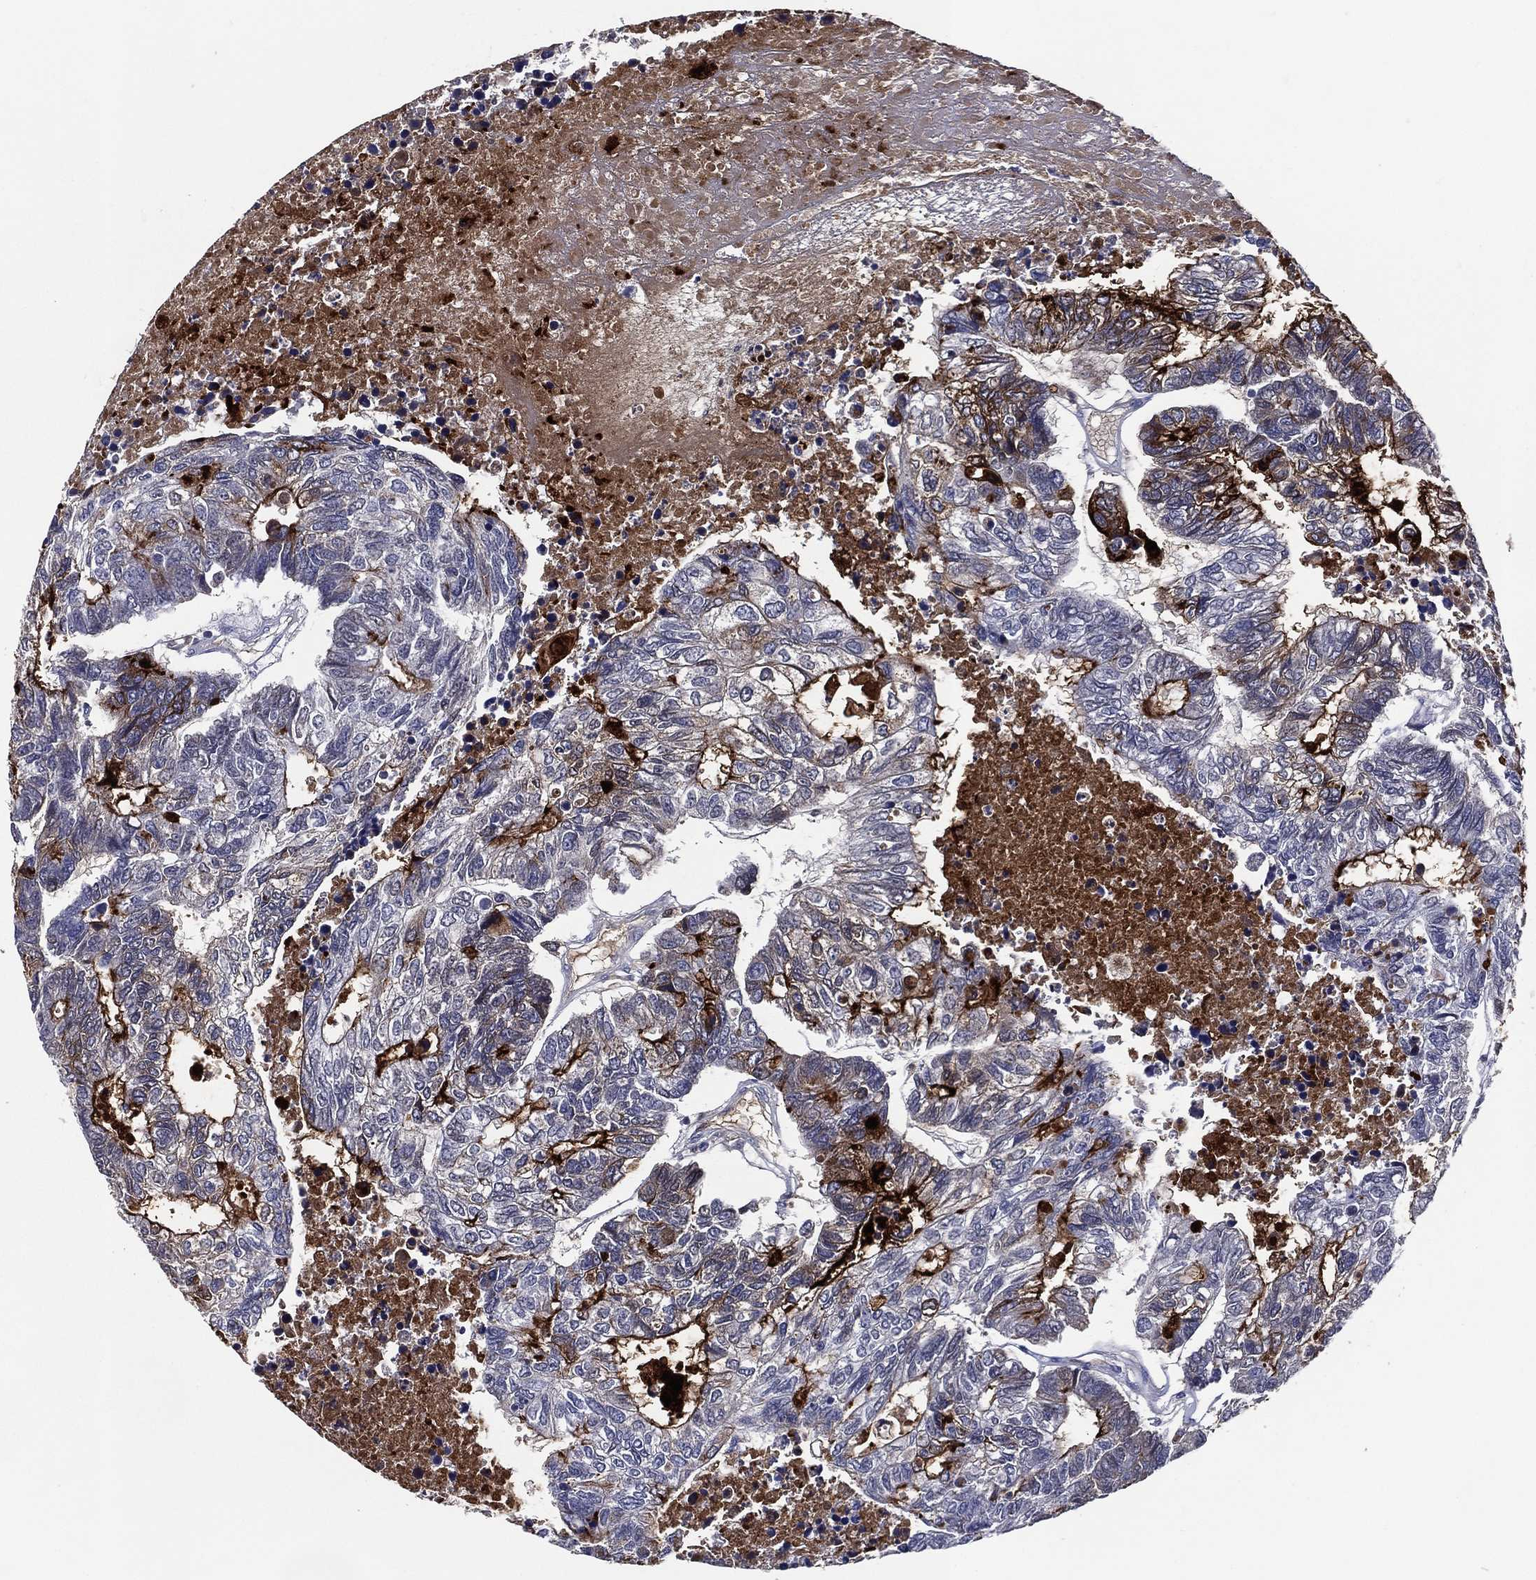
{"staining": {"intensity": "strong", "quantity": "<25%", "location": "cytoplasmic/membranous"}, "tissue": "colorectal cancer", "cell_type": "Tumor cells", "image_type": "cancer", "snomed": [{"axis": "morphology", "description": "Adenocarcinoma, NOS"}, {"axis": "topography", "description": "Colon"}], "caption": "Immunohistochemical staining of colorectal adenocarcinoma displays medium levels of strong cytoplasmic/membranous expression in about <25% of tumor cells. (DAB IHC with brightfield microscopy, high magnification).", "gene": "ACE2", "patient": {"sex": "female", "age": 48}}